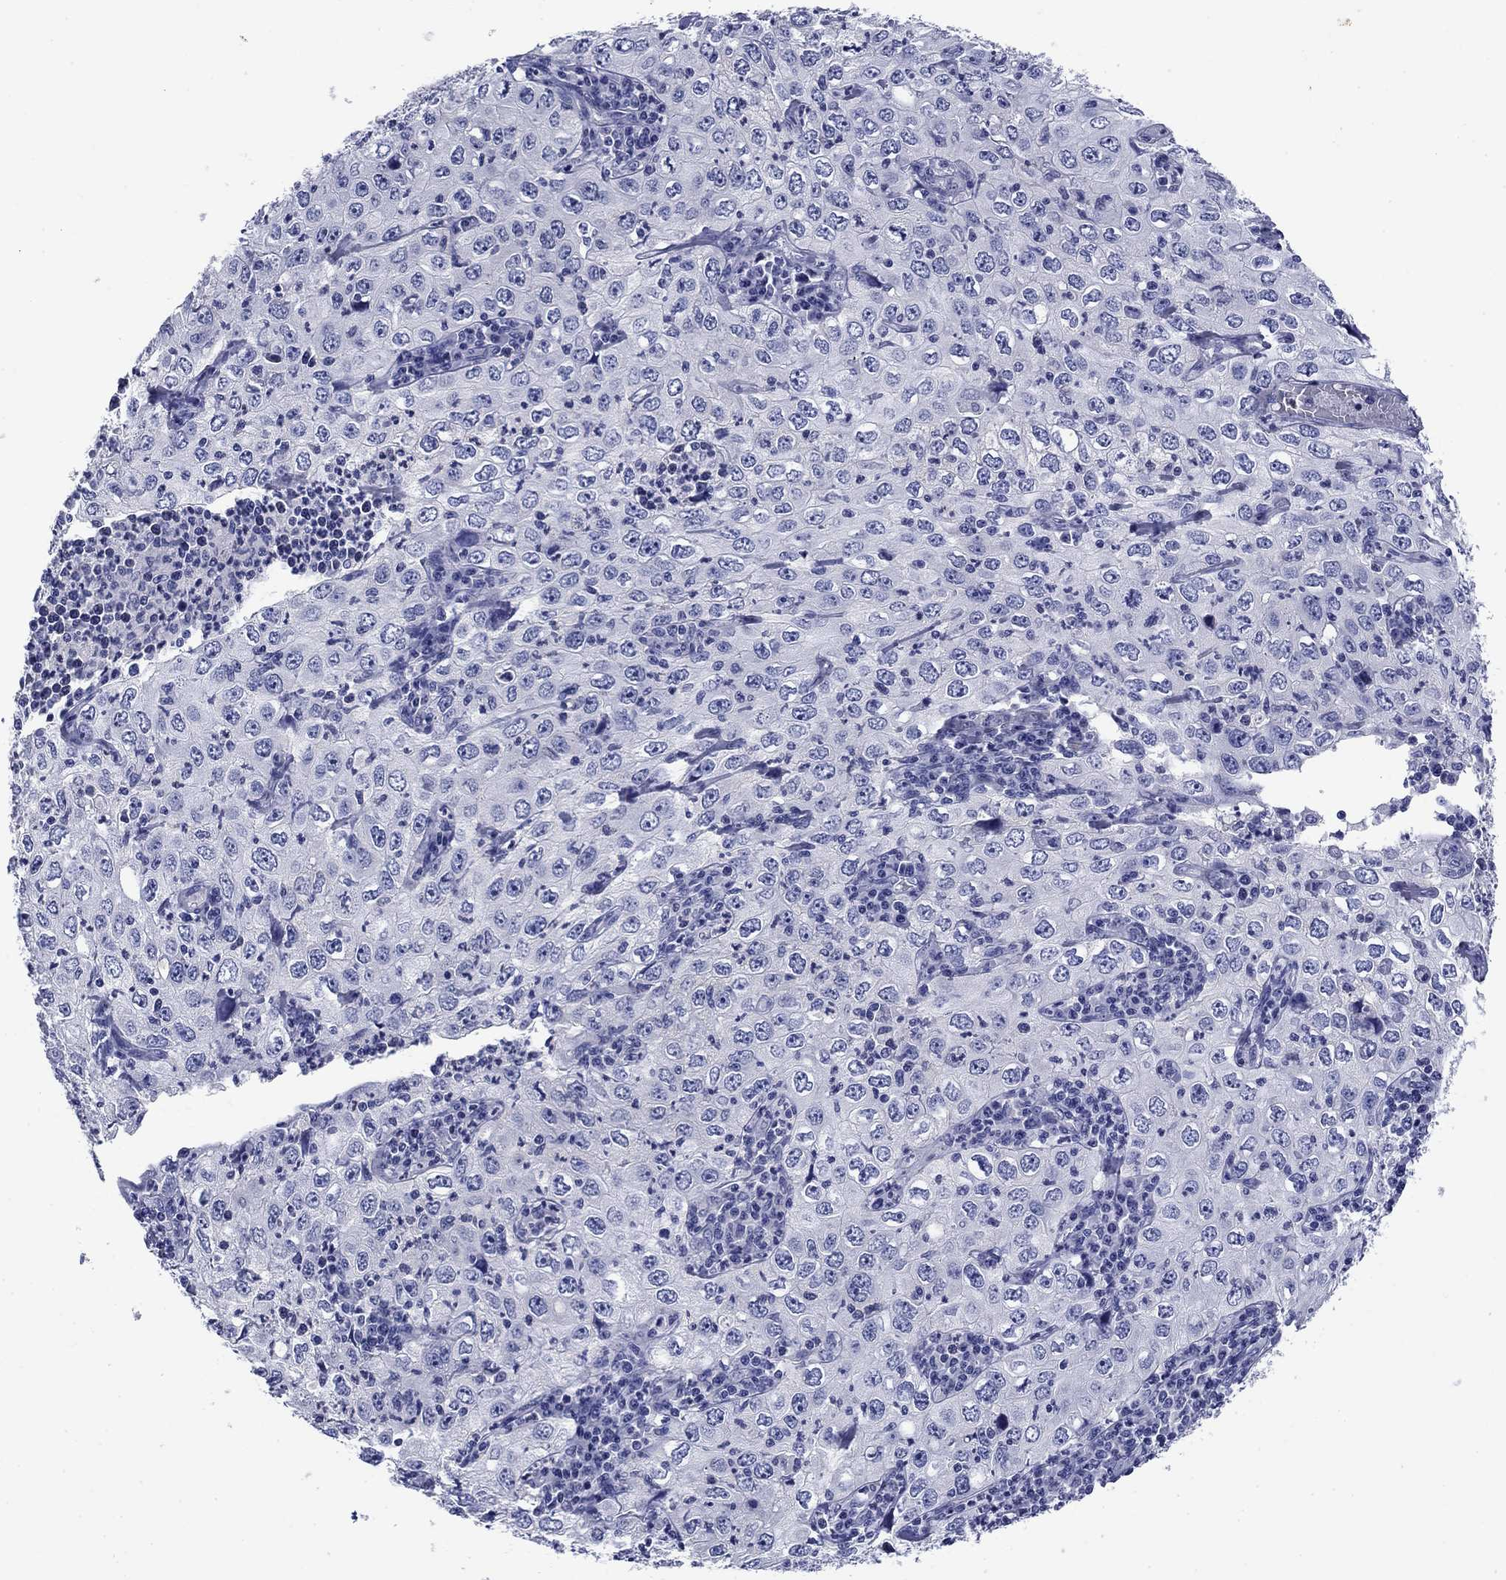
{"staining": {"intensity": "negative", "quantity": "none", "location": "none"}, "tissue": "cervical cancer", "cell_type": "Tumor cells", "image_type": "cancer", "snomed": [{"axis": "morphology", "description": "Squamous cell carcinoma, NOS"}, {"axis": "topography", "description": "Cervix"}], "caption": "This photomicrograph is of cervical cancer stained with IHC to label a protein in brown with the nuclei are counter-stained blue. There is no expression in tumor cells.", "gene": "PRKCG", "patient": {"sex": "female", "age": 24}}